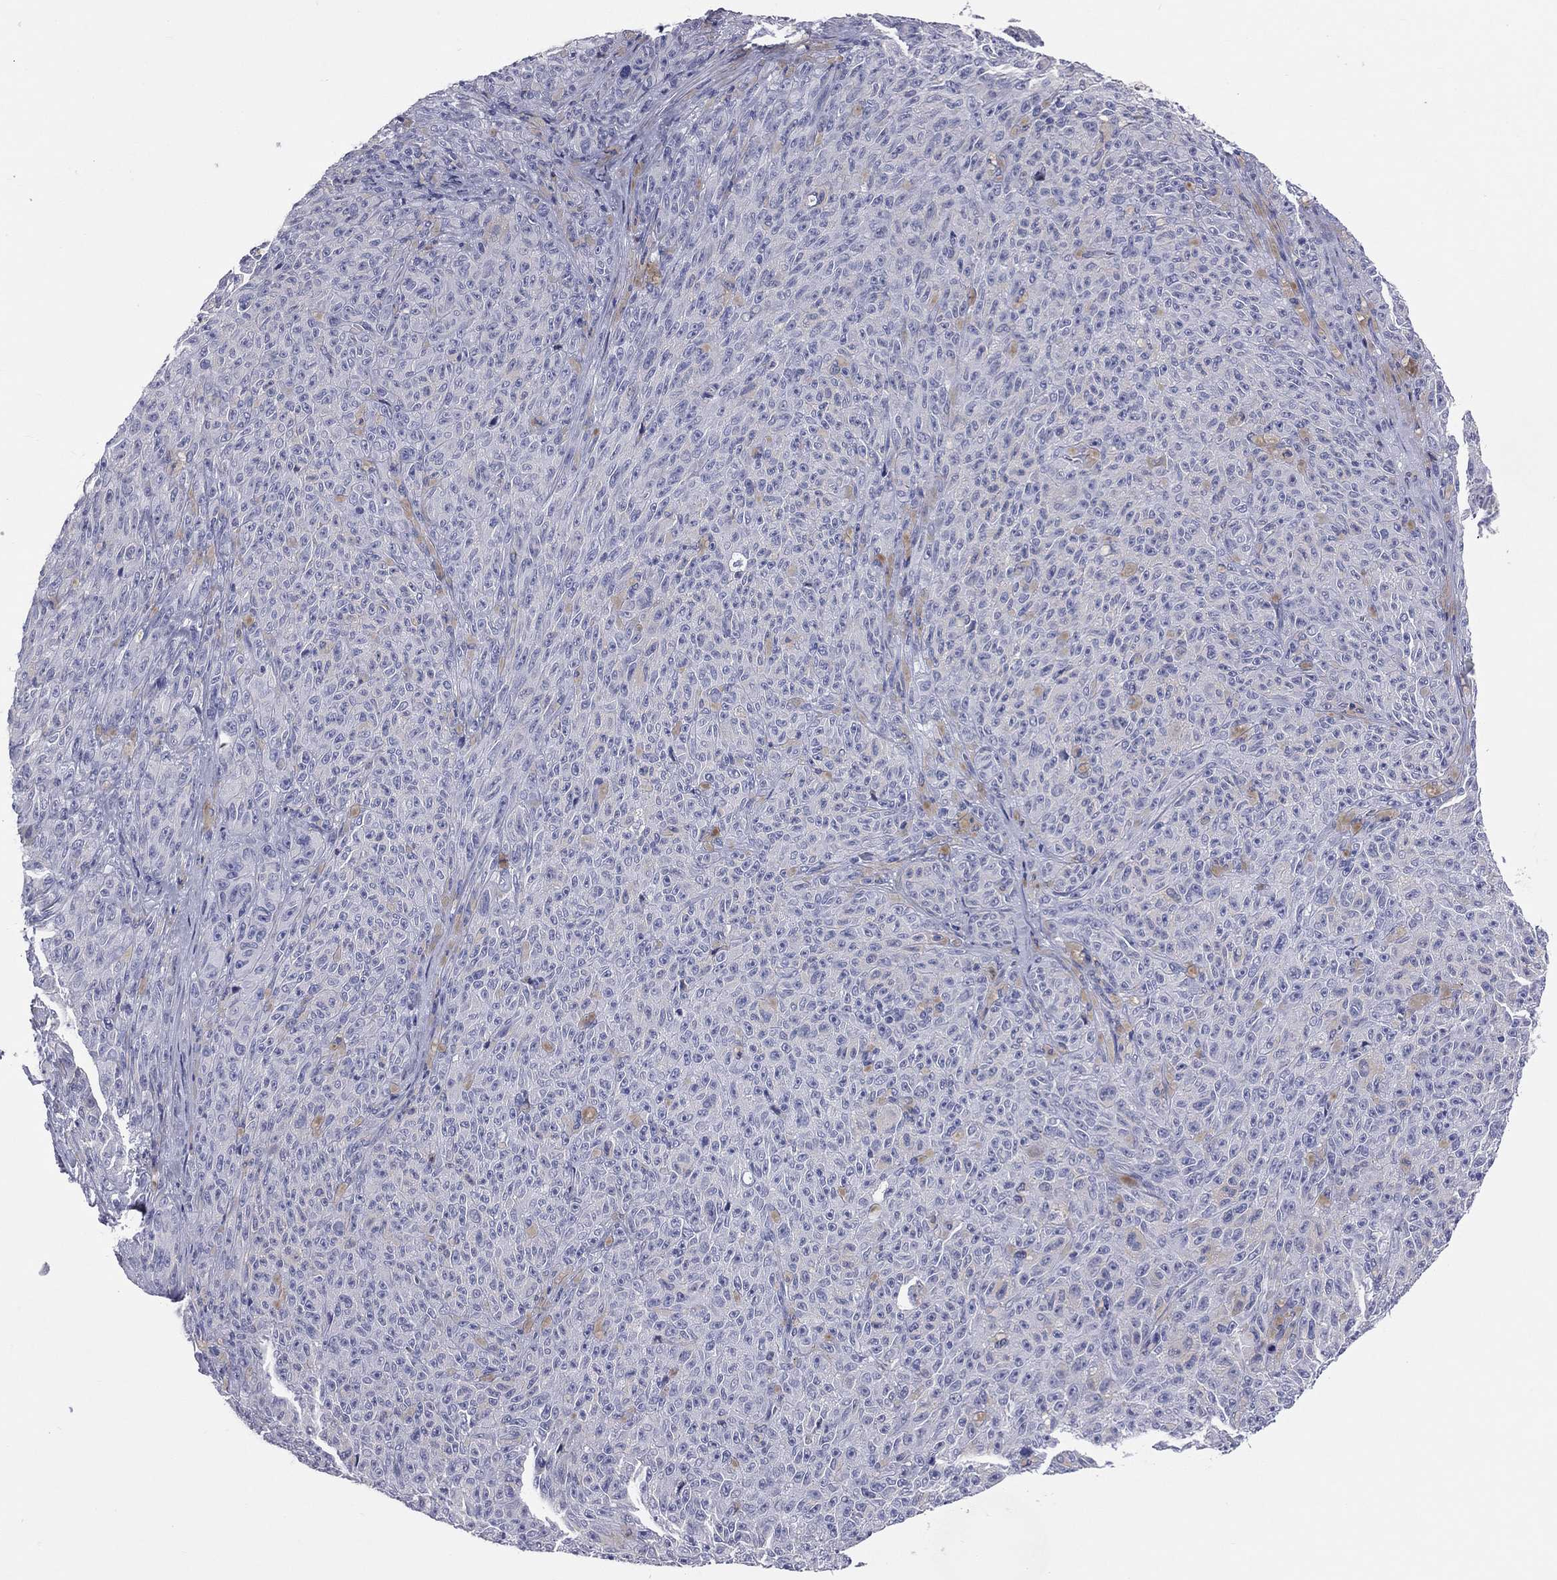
{"staining": {"intensity": "negative", "quantity": "none", "location": "none"}, "tissue": "melanoma", "cell_type": "Tumor cells", "image_type": "cancer", "snomed": [{"axis": "morphology", "description": "Malignant melanoma, NOS"}, {"axis": "topography", "description": "Skin"}], "caption": "This photomicrograph is of malignant melanoma stained with immunohistochemistry (IHC) to label a protein in brown with the nuclei are counter-stained blue. There is no staining in tumor cells.", "gene": "MLN", "patient": {"sex": "female", "age": 82}}